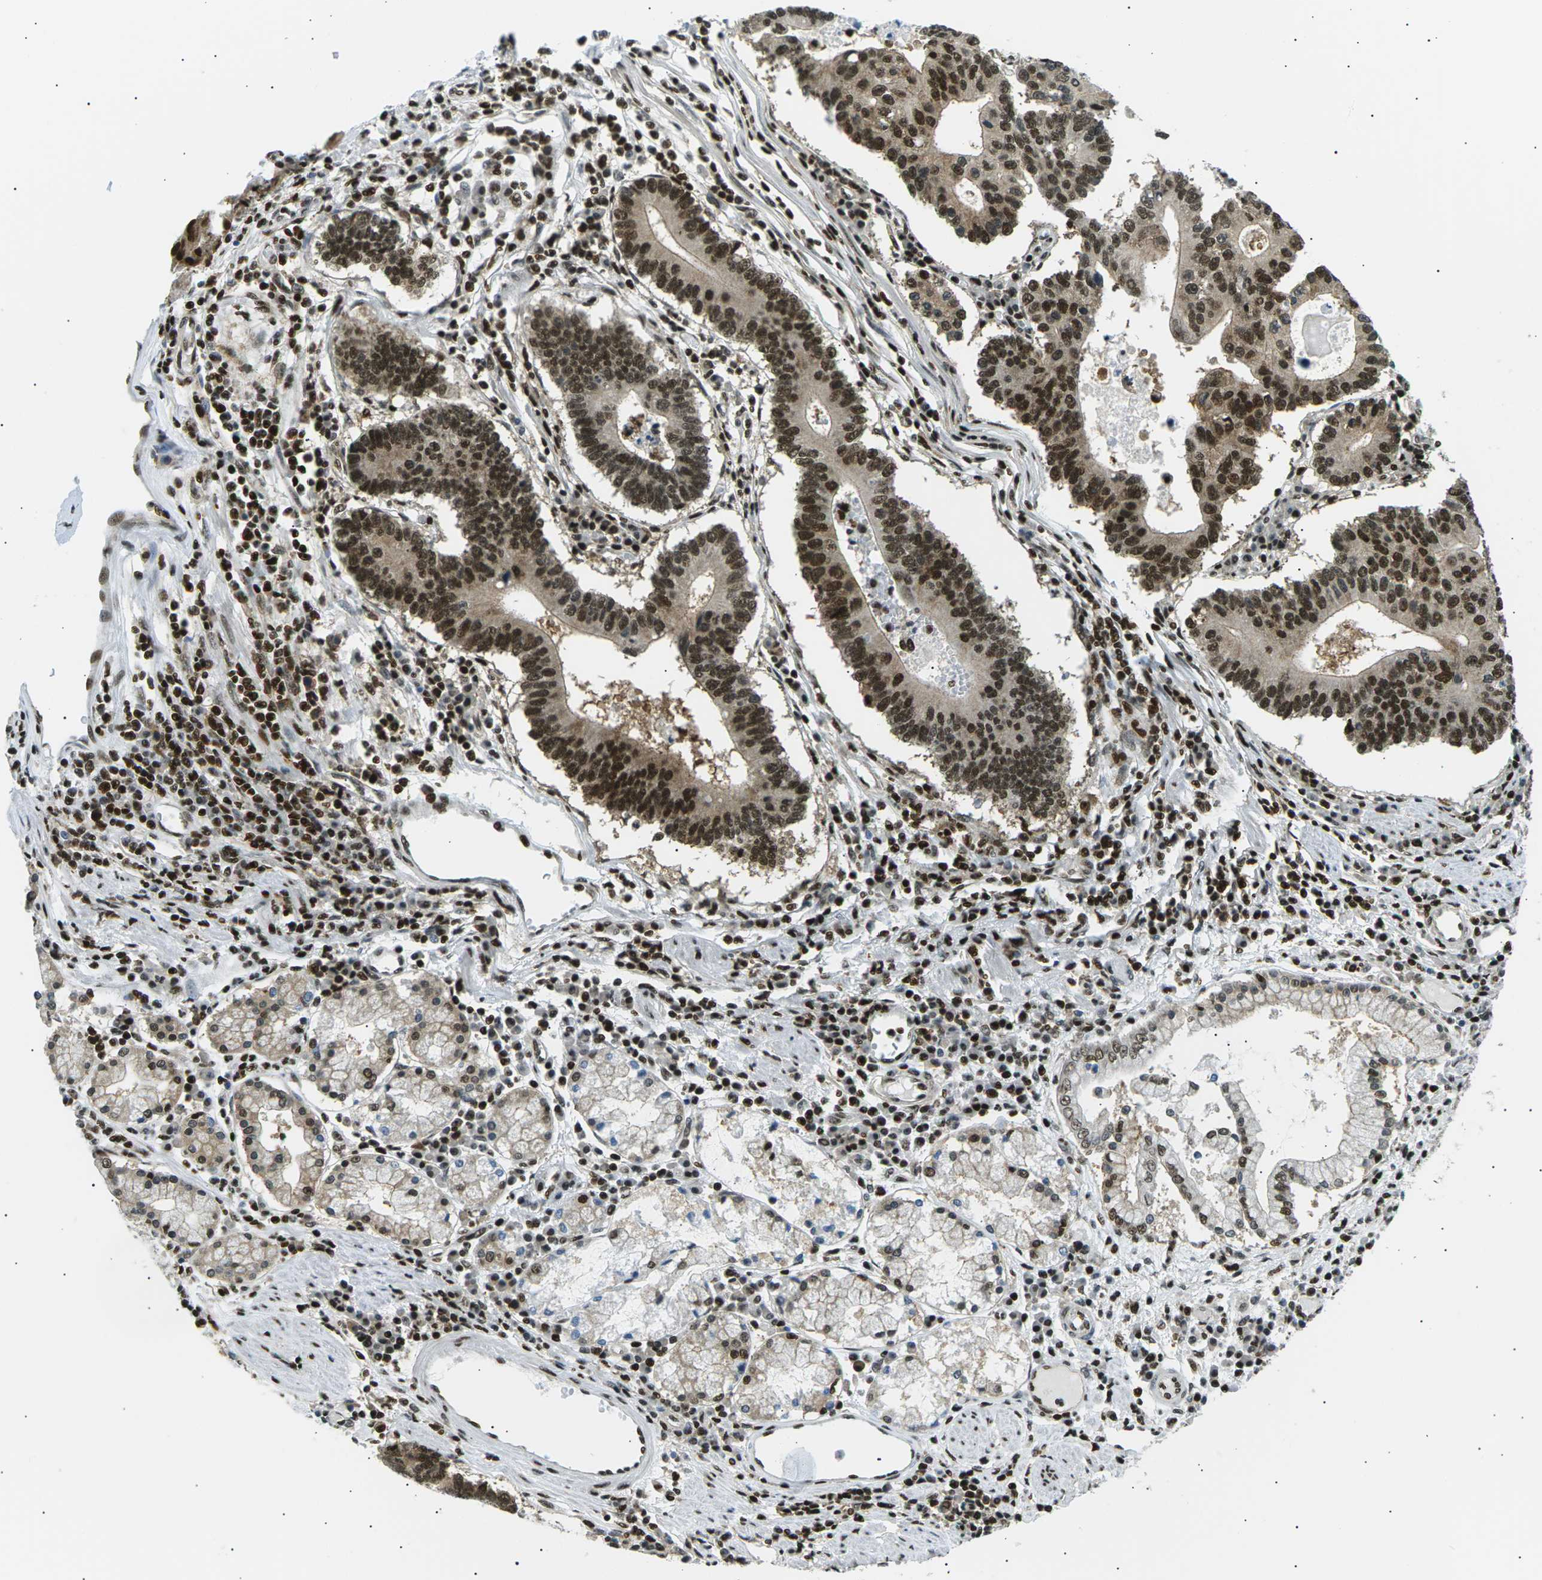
{"staining": {"intensity": "strong", "quantity": ">75%", "location": "cytoplasmic/membranous,nuclear"}, "tissue": "stomach cancer", "cell_type": "Tumor cells", "image_type": "cancer", "snomed": [{"axis": "morphology", "description": "Adenocarcinoma, NOS"}, {"axis": "topography", "description": "Stomach"}], "caption": "Stomach cancer (adenocarcinoma) tissue demonstrates strong cytoplasmic/membranous and nuclear expression in about >75% of tumor cells, visualized by immunohistochemistry.", "gene": "RPA2", "patient": {"sex": "male", "age": 59}}